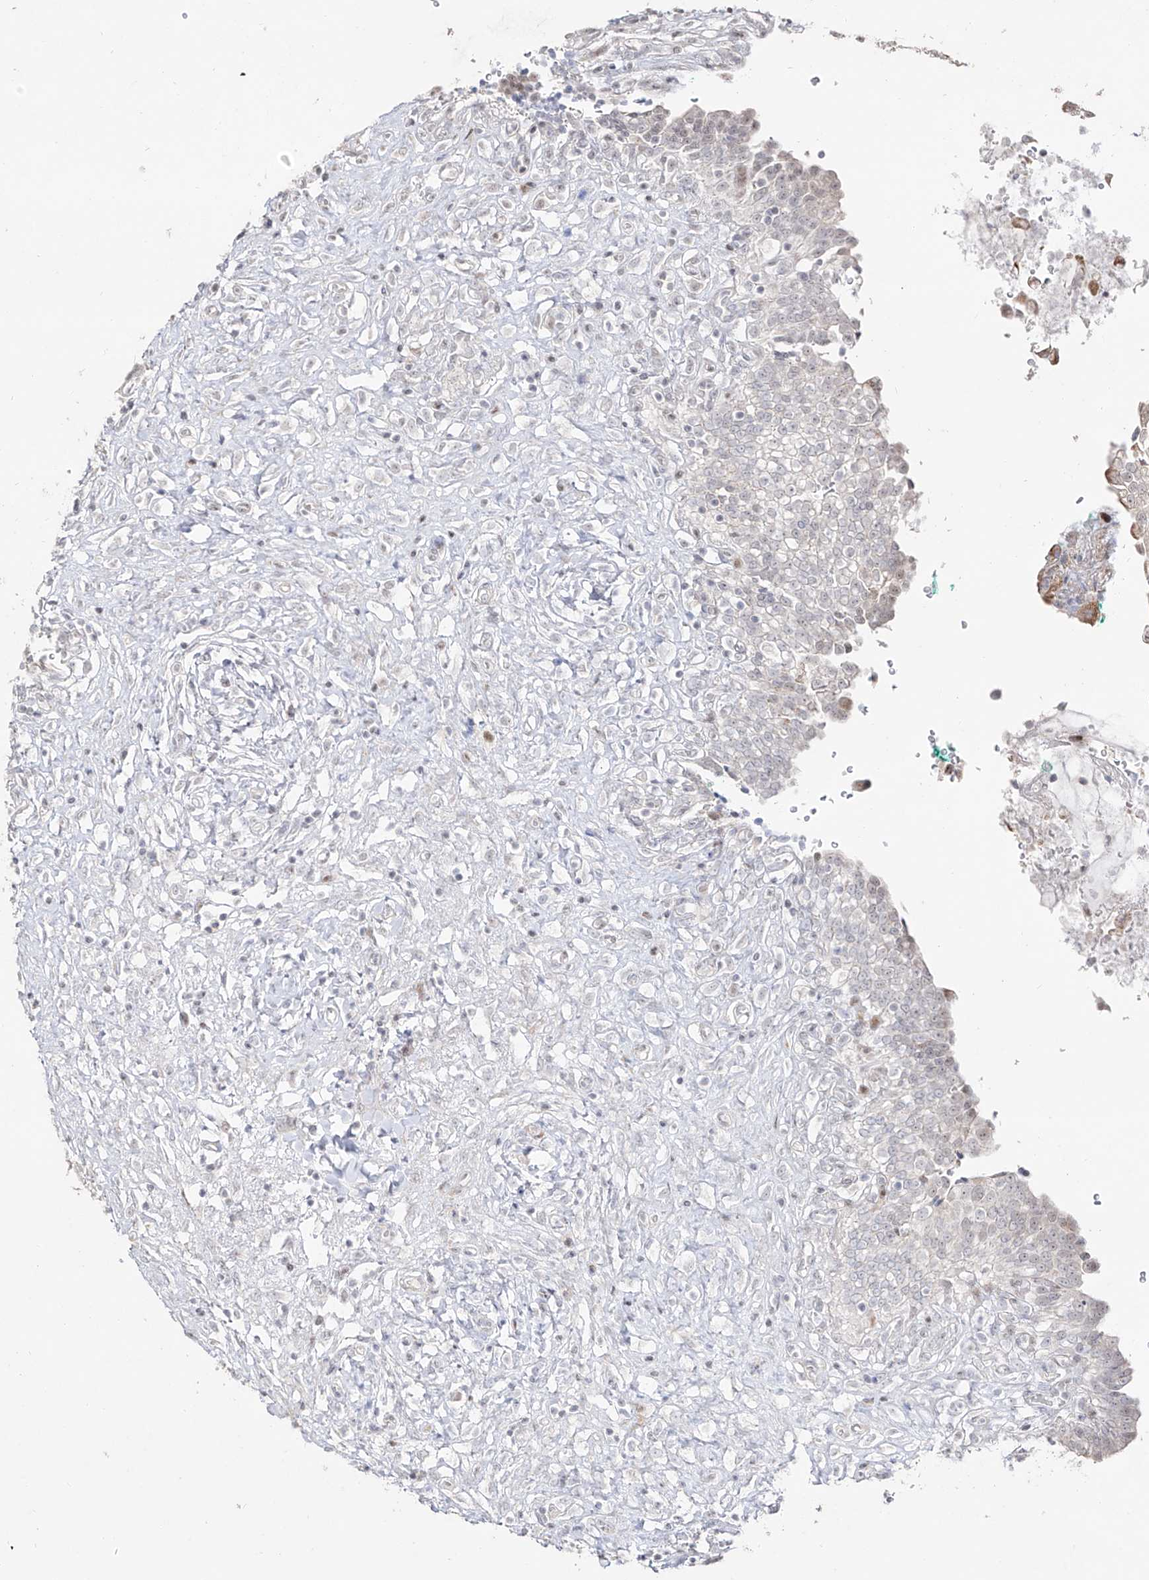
{"staining": {"intensity": "moderate", "quantity": "<25%", "location": "cytoplasmic/membranous"}, "tissue": "urinary bladder", "cell_type": "Urothelial cells", "image_type": "normal", "snomed": [{"axis": "morphology", "description": "Urothelial carcinoma, High grade"}, {"axis": "topography", "description": "Urinary bladder"}], "caption": "A brown stain shows moderate cytoplasmic/membranous expression of a protein in urothelial cells of benign urinary bladder. The staining is performed using DAB (3,3'-diaminobenzidine) brown chromogen to label protein expression. The nuclei are counter-stained blue using hematoxylin.", "gene": "ZNF180", "patient": {"sex": "male", "age": 46}}